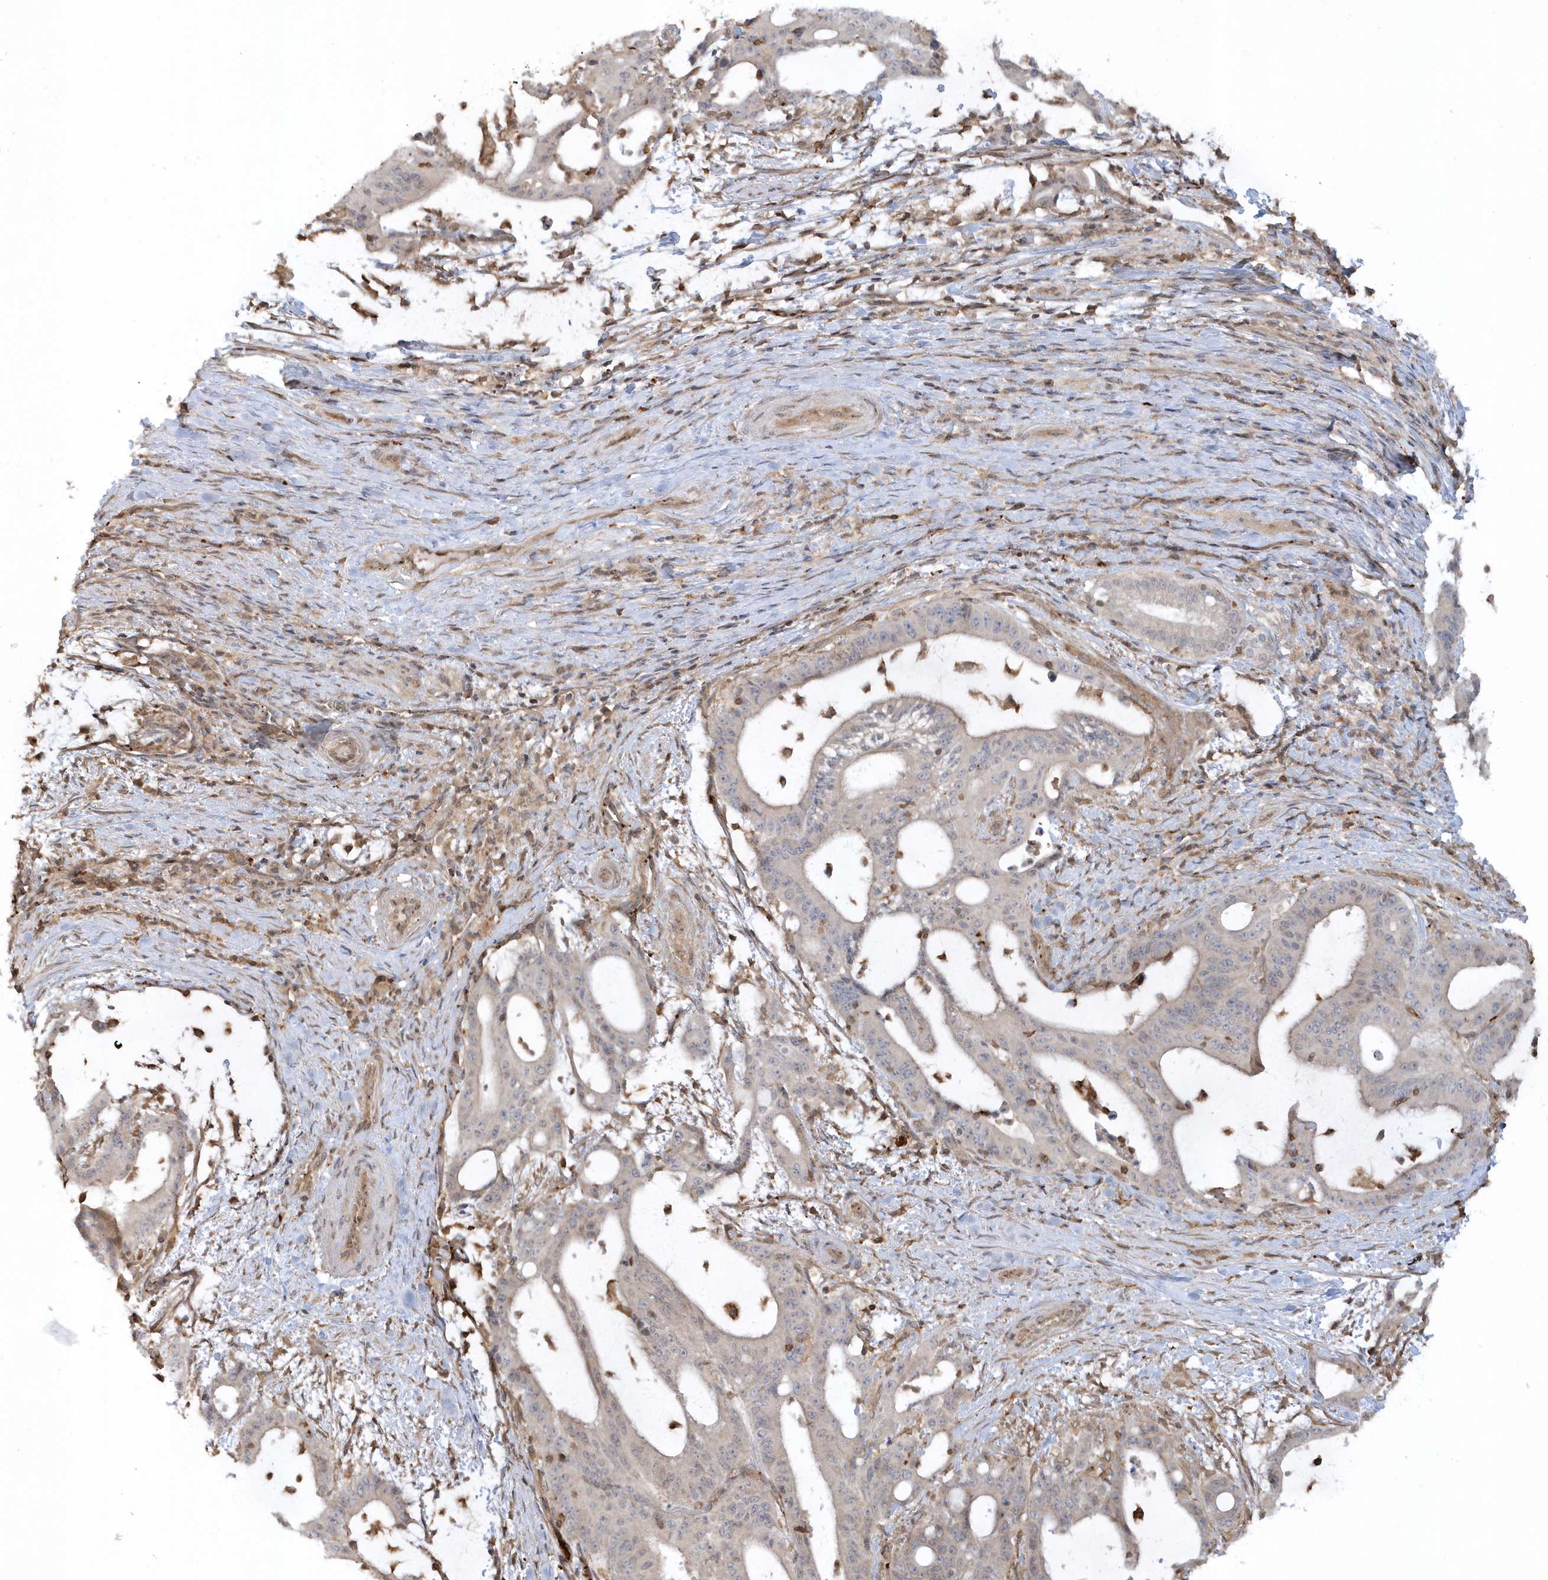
{"staining": {"intensity": "negative", "quantity": "none", "location": "none"}, "tissue": "liver cancer", "cell_type": "Tumor cells", "image_type": "cancer", "snomed": [{"axis": "morphology", "description": "Normal tissue, NOS"}, {"axis": "morphology", "description": "Cholangiocarcinoma"}, {"axis": "topography", "description": "Liver"}, {"axis": "topography", "description": "Peripheral nerve tissue"}], "caption": "Immunohistochemistry histopathology image of liver cancer (cholangiocarcinoma) stained for a protein (brown), which exhibits no expression in tumor cells. The staining was performed using DAB (3,3'-diaminobenzidine) to visualize the protein expression in brown, while the nuclei were stained in blue with hematoxylin (Magnification: 20x).", "gene": "BSN", "patient": {"sex": "female", "age": 73}}